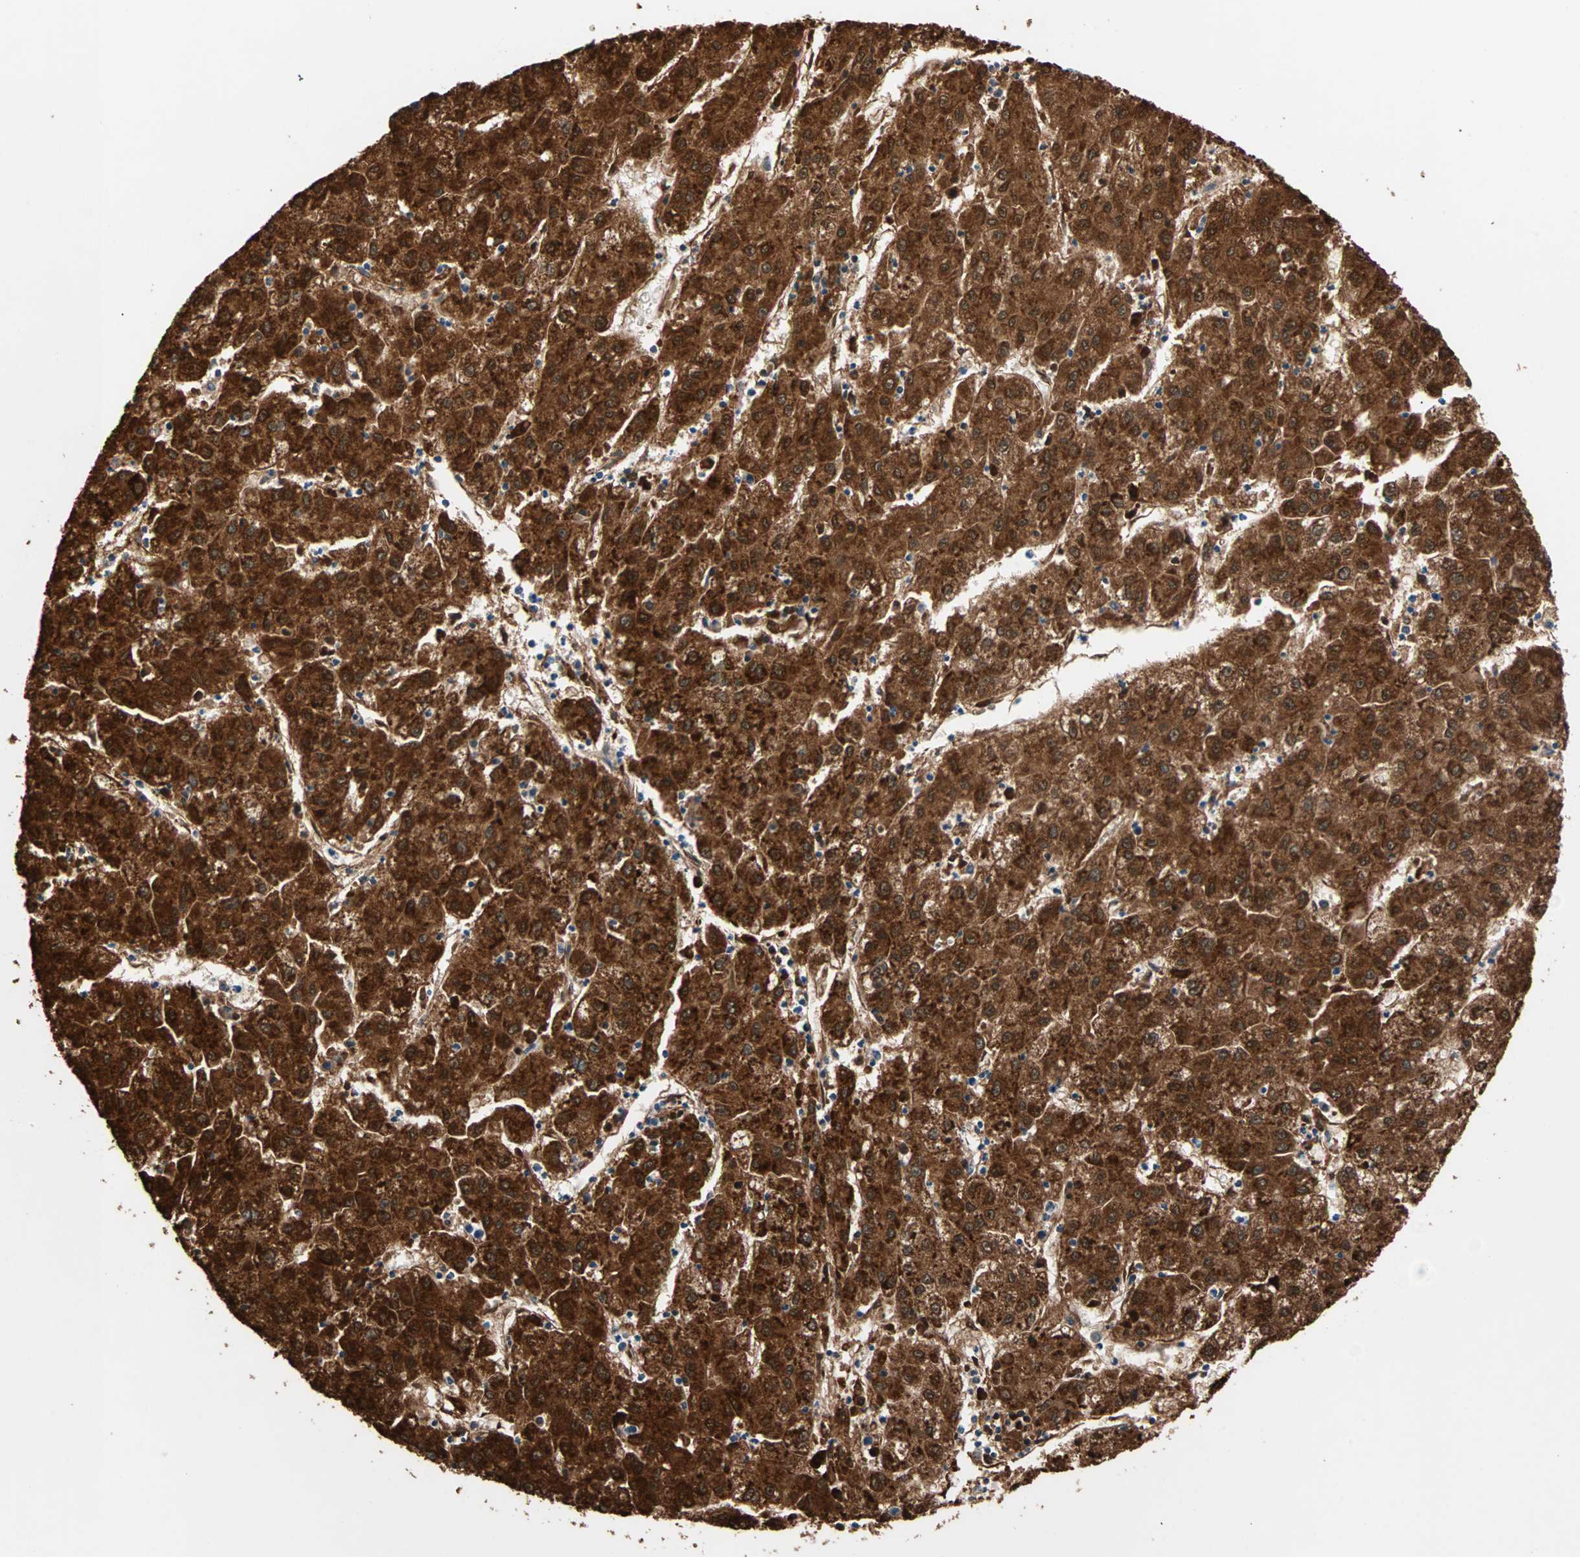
{"staining": {"intensity": "strong", "quantity": ">75%", "location": "cytoplasmic/membranous"}, "tissue": "liver cancer", "cell_type": "Tumor cells", "image_type": "cancer", "snomed": [{"axis": "morphology", "description": "Carcinoma, Hepatocellular, NOS"}, {"axis": "topography", "description": "Liver"}], "caption": "An image of liver cancer (hepatocellular carcinoma) stained for a protein displays strong cytoplasmic/membranous brown staining in tumor cells.", "gene": "TST", "patient": {"sex": "male", "age": 72}}